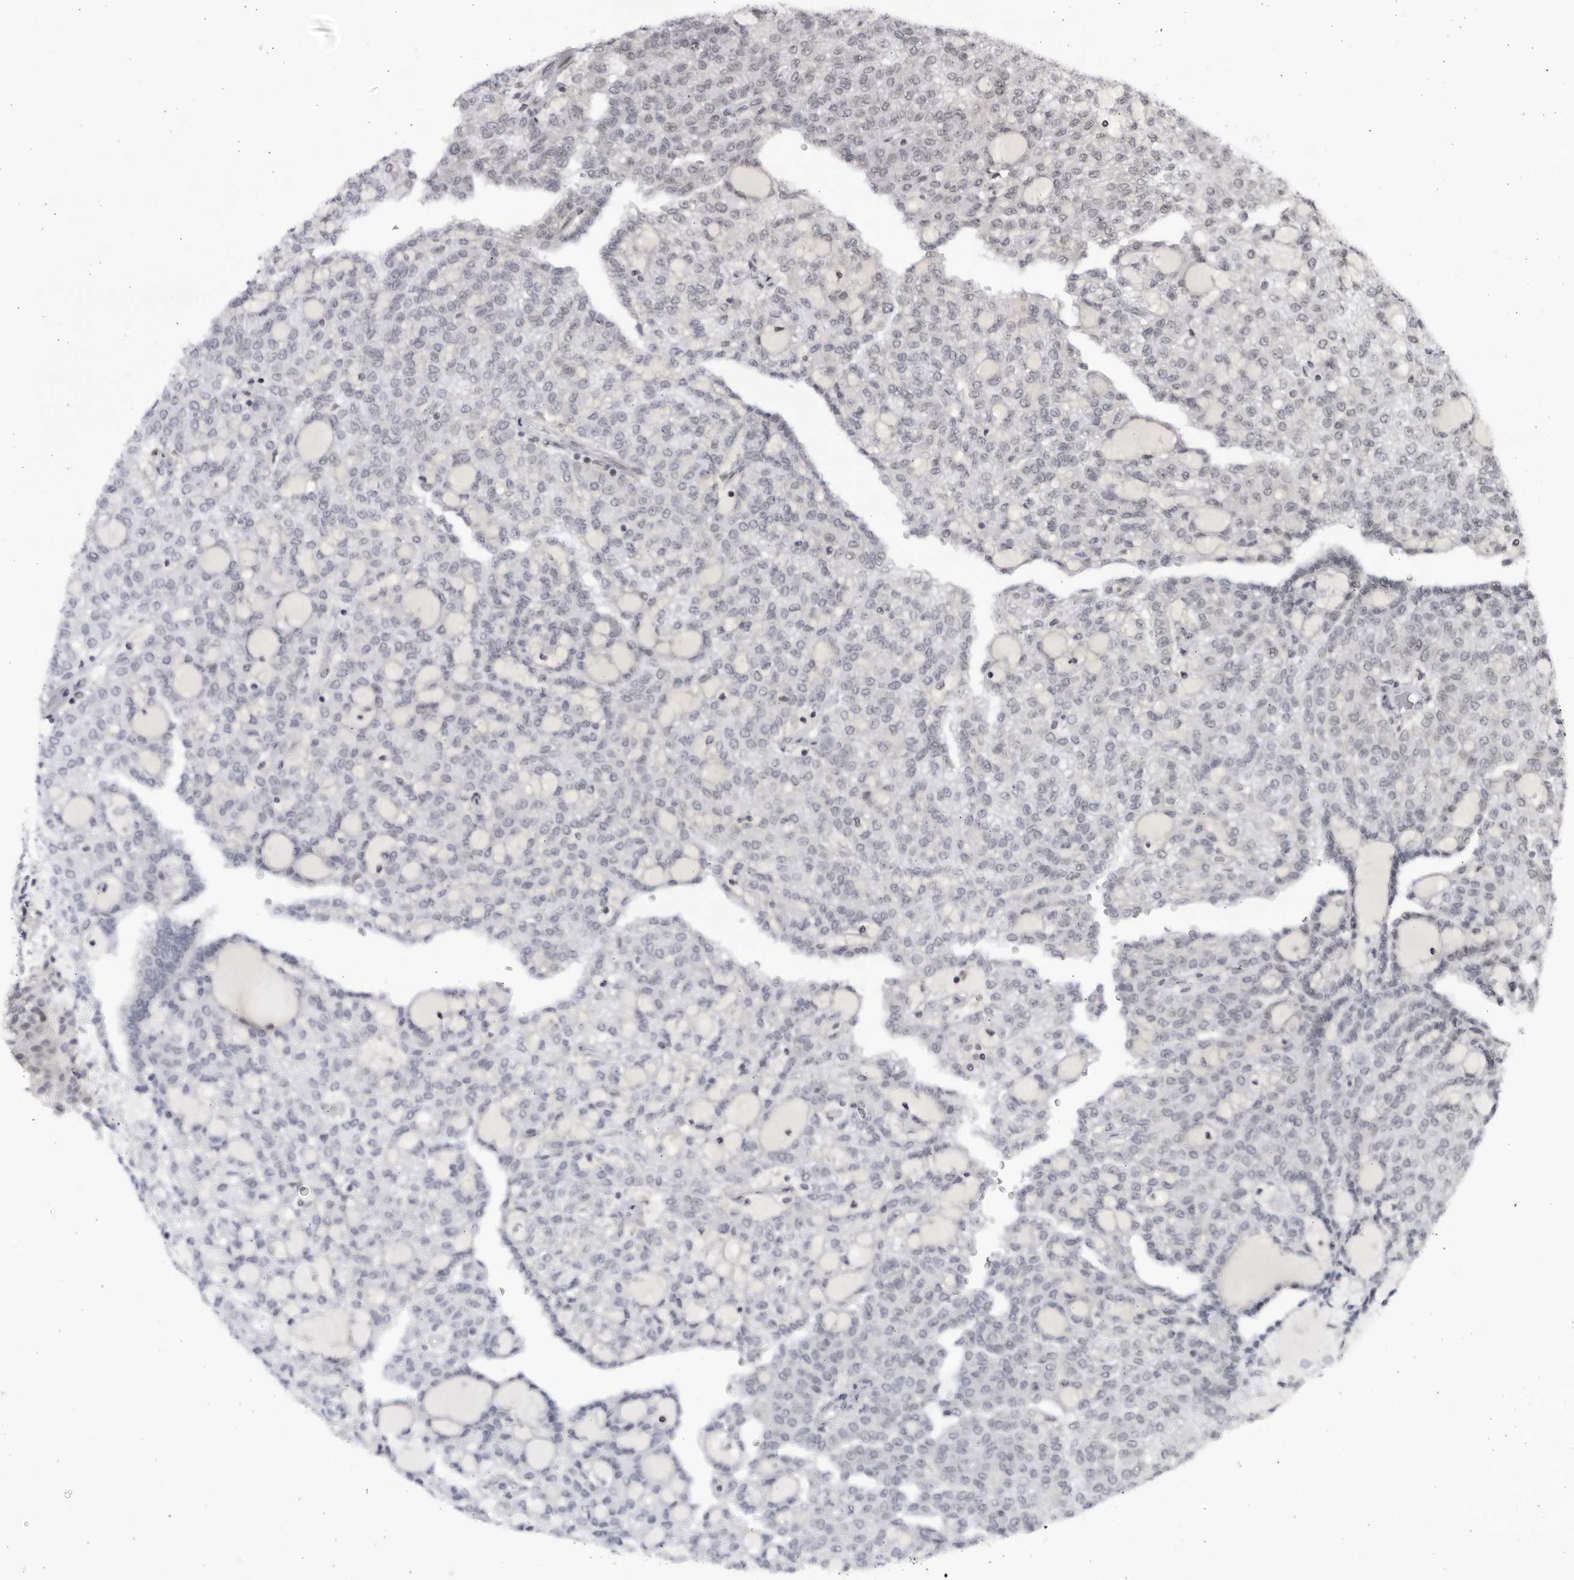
{"staining": {"intensity": "negative", "quantity": "none", "location": "none"}, "tissue": "renal cancer", "cell_type": "Tumor cells", "image_type": "cancer", "snomed": [{"axis": "morphology", "description": "Adenocarcinoma, NOS"}, {"axis": "topography", "description": "Kidney"}], "caption": "This is an IHC photomicrograph of human adenocarcinoma (renal). There is no positivity in tumor cells.", "gene": "DTL", "patient": {"sex": "male", "age": 63}}